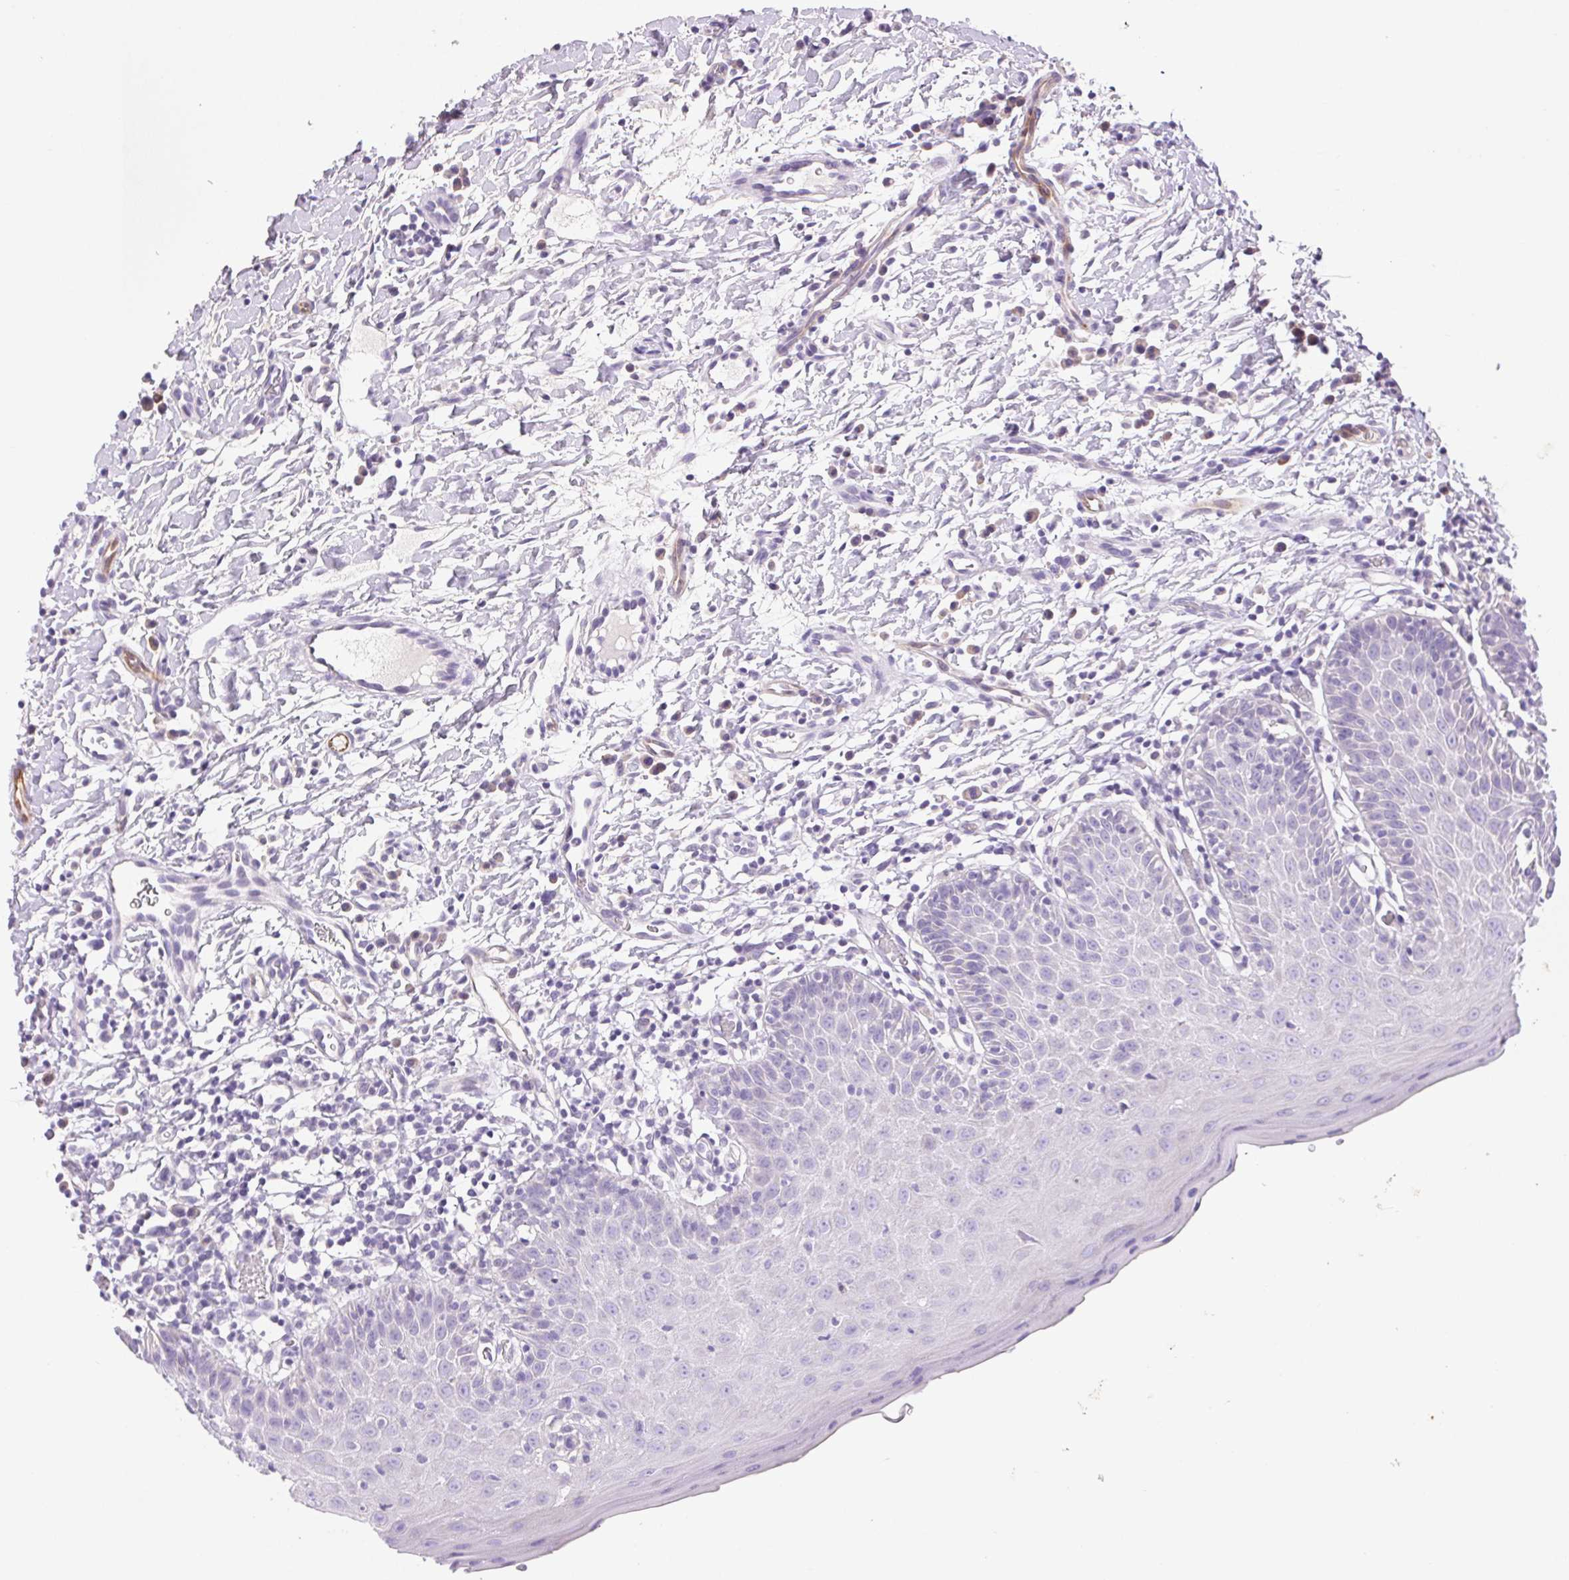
{"staining": {"intensity": "negative", "quantity": "none", "location": "none"}, "tissue": "oral mucosa", "cell_type": "Squamous epithelial cells", "image_type": "normal", "snomed": [{"axis": "morphology", "description": "Normal tissue, NOS"}, {"axis": "topography", "description": "Oral tissue"}, {"axis": "topography", "description": "Tounge, NOS"}], "caption": "Protein analysis of unremarkable oral mucosa shows no significant positivity in squamous epithelial cells.", "gene": "ARHGAP11B", "patient": {"sex": "female", "age": 58}}